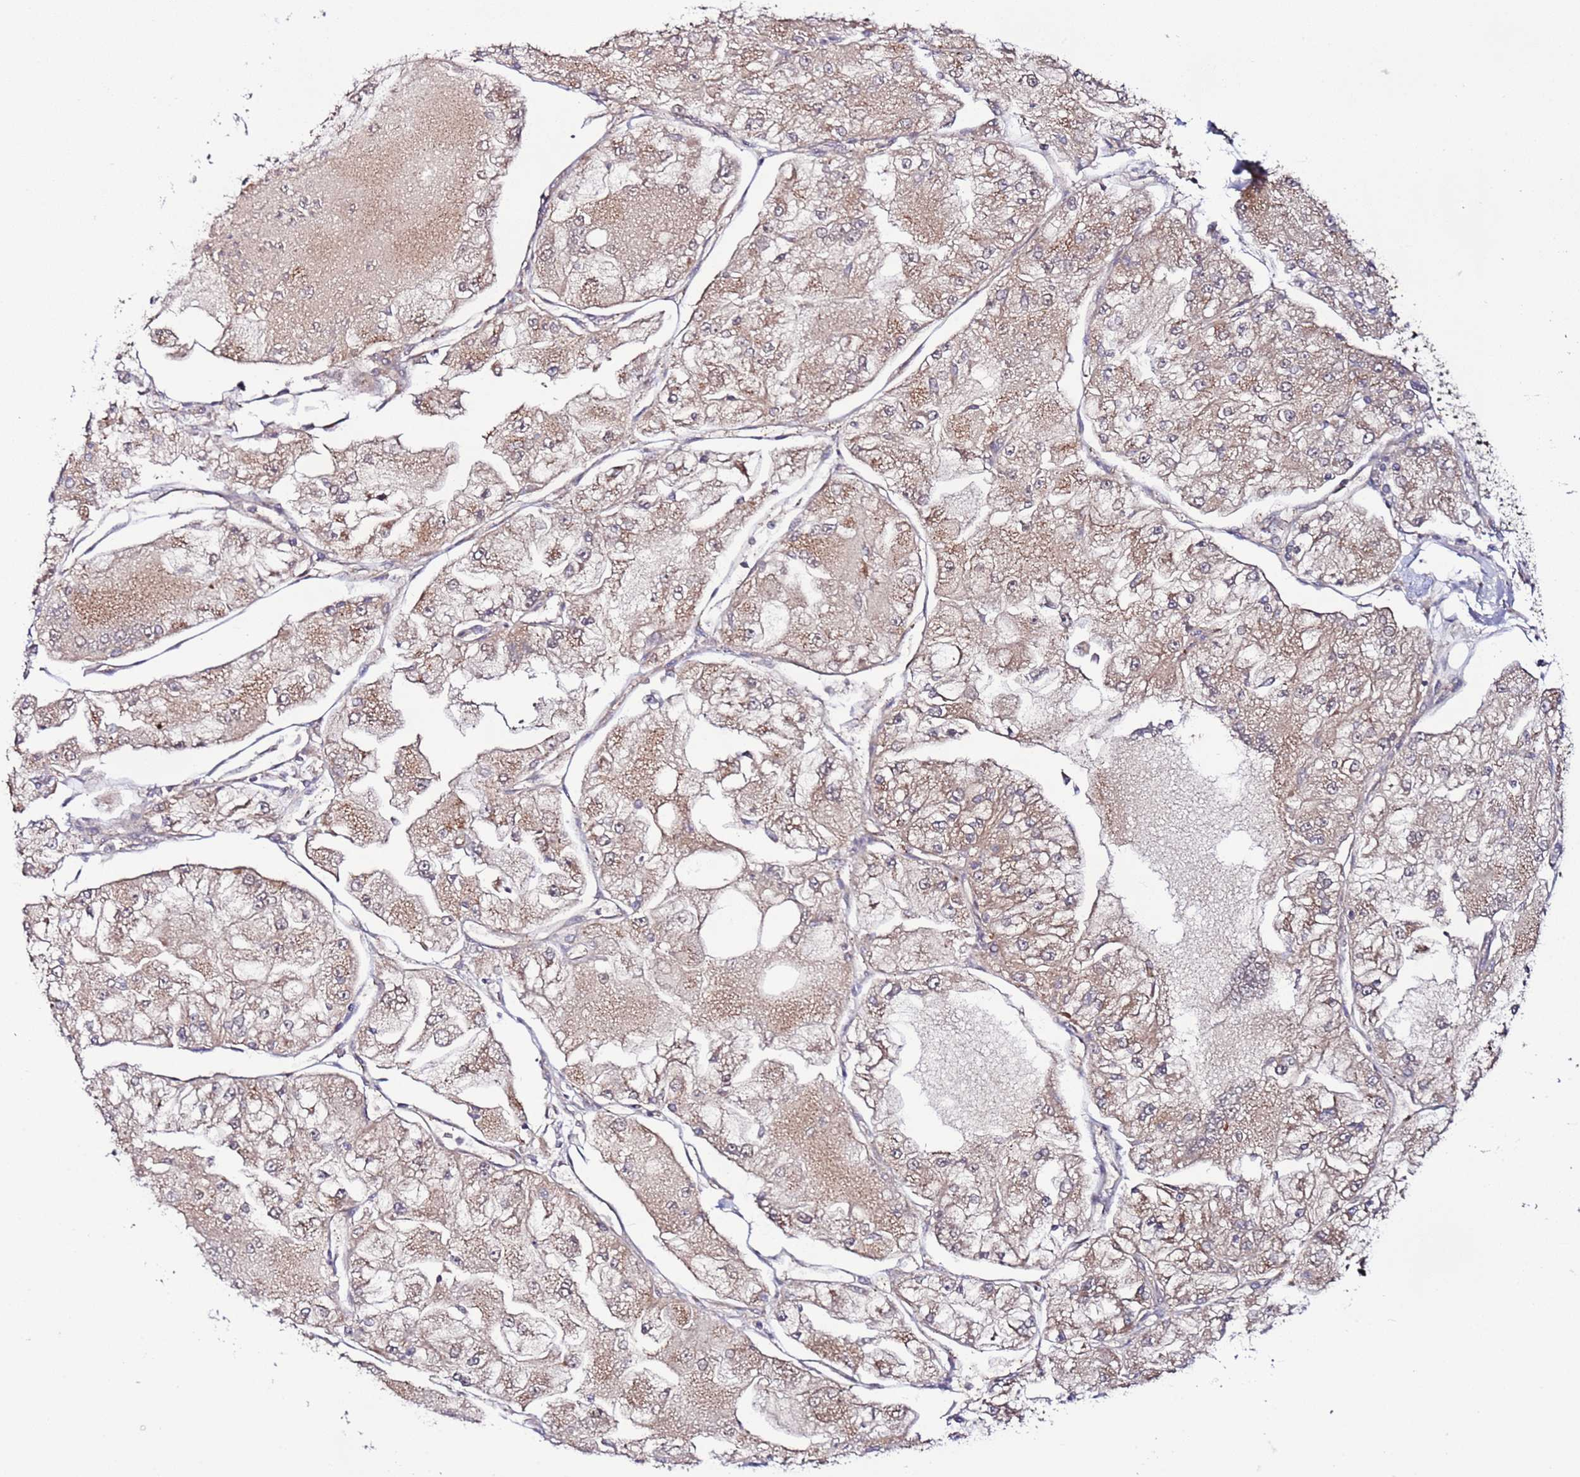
{"staining": {"intensity": "weak", "quantity": ">75%", "location": "cytoplasmic/membranous"}, "tissue": "renal cancer", "cell_type": "Tumor cells", "image_type": "cancer", "snomed": [{"axis": "morphology", "description": "Adenocarcinoma, NOS"}, {"axis": "topography", "description": "Kidney"}], "caption": "Immunohistochemistry (IHC) image of neoplastic tissue: adenocarcinoma (renal) stained using immunohistochemistry (IHC) reveals low levels of weak protein expression localized specifically in the cytoplasmic/membranous of tumor cells, appearing as a cytoplasmic/membranous brown color.", "gene": "TMEM176B", "patient": {"sex": "female", "age": 72}}